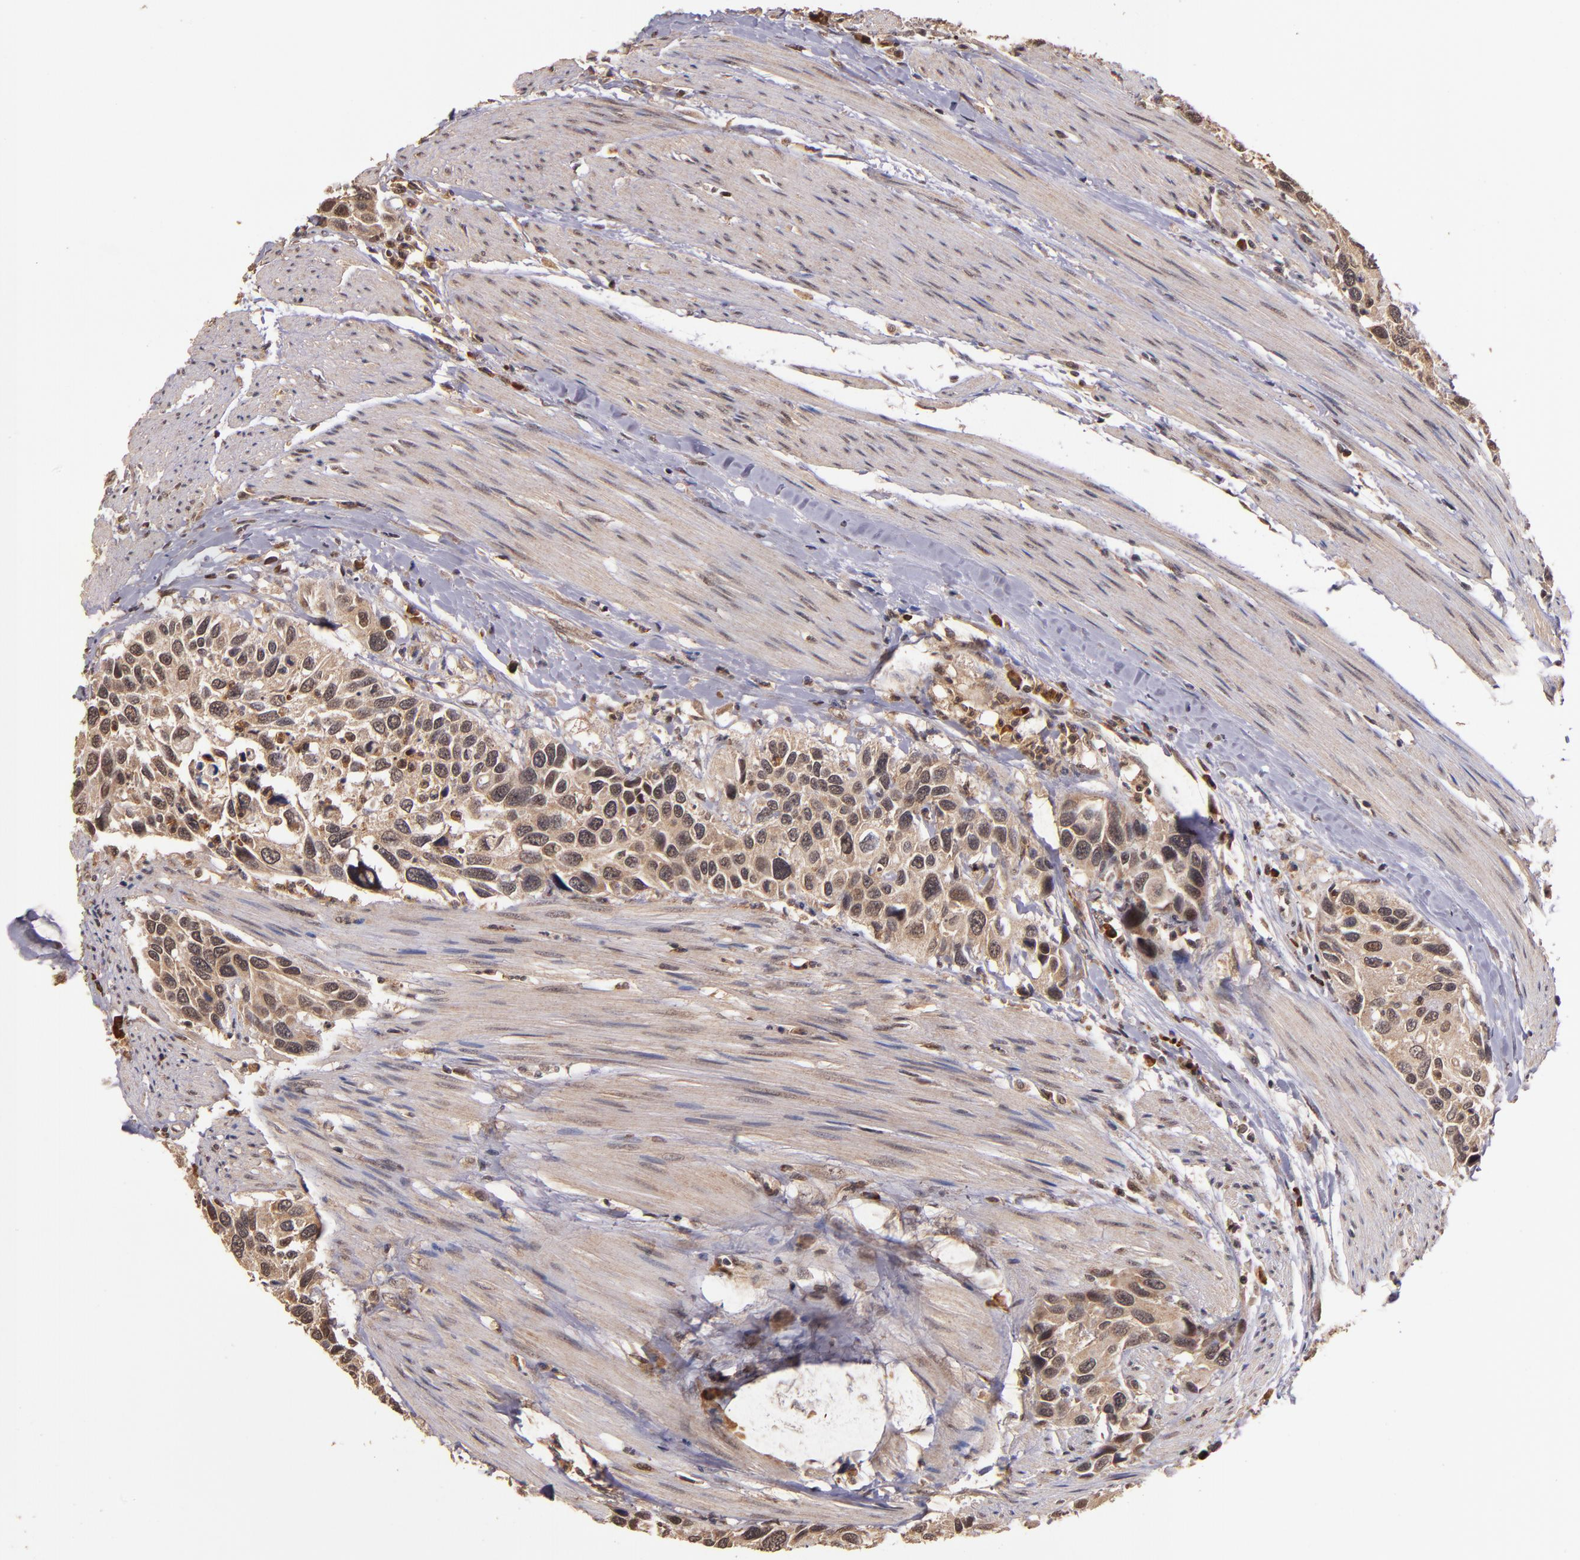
{"staining": {"intensity": "moderate", "quantity": ">75%", "location": "cytoplasmic/membranous"}, "tissue": "urothelial cancer", "cell_type": "Tumor cells", "image_type": "cancer", "snomed": [{"axis": "morphology", "description": "Urothelial carcinoma, High grade"}, {"axis": "topography", "description": "Urinary bladder"}], "caption": "A brown stain shows moderate cytoplasmic/membranous staining of a protein in urothelial cancer tumor cells.", "gene": "RIOK3", "patient": {"sex": "male", "age": 66}}